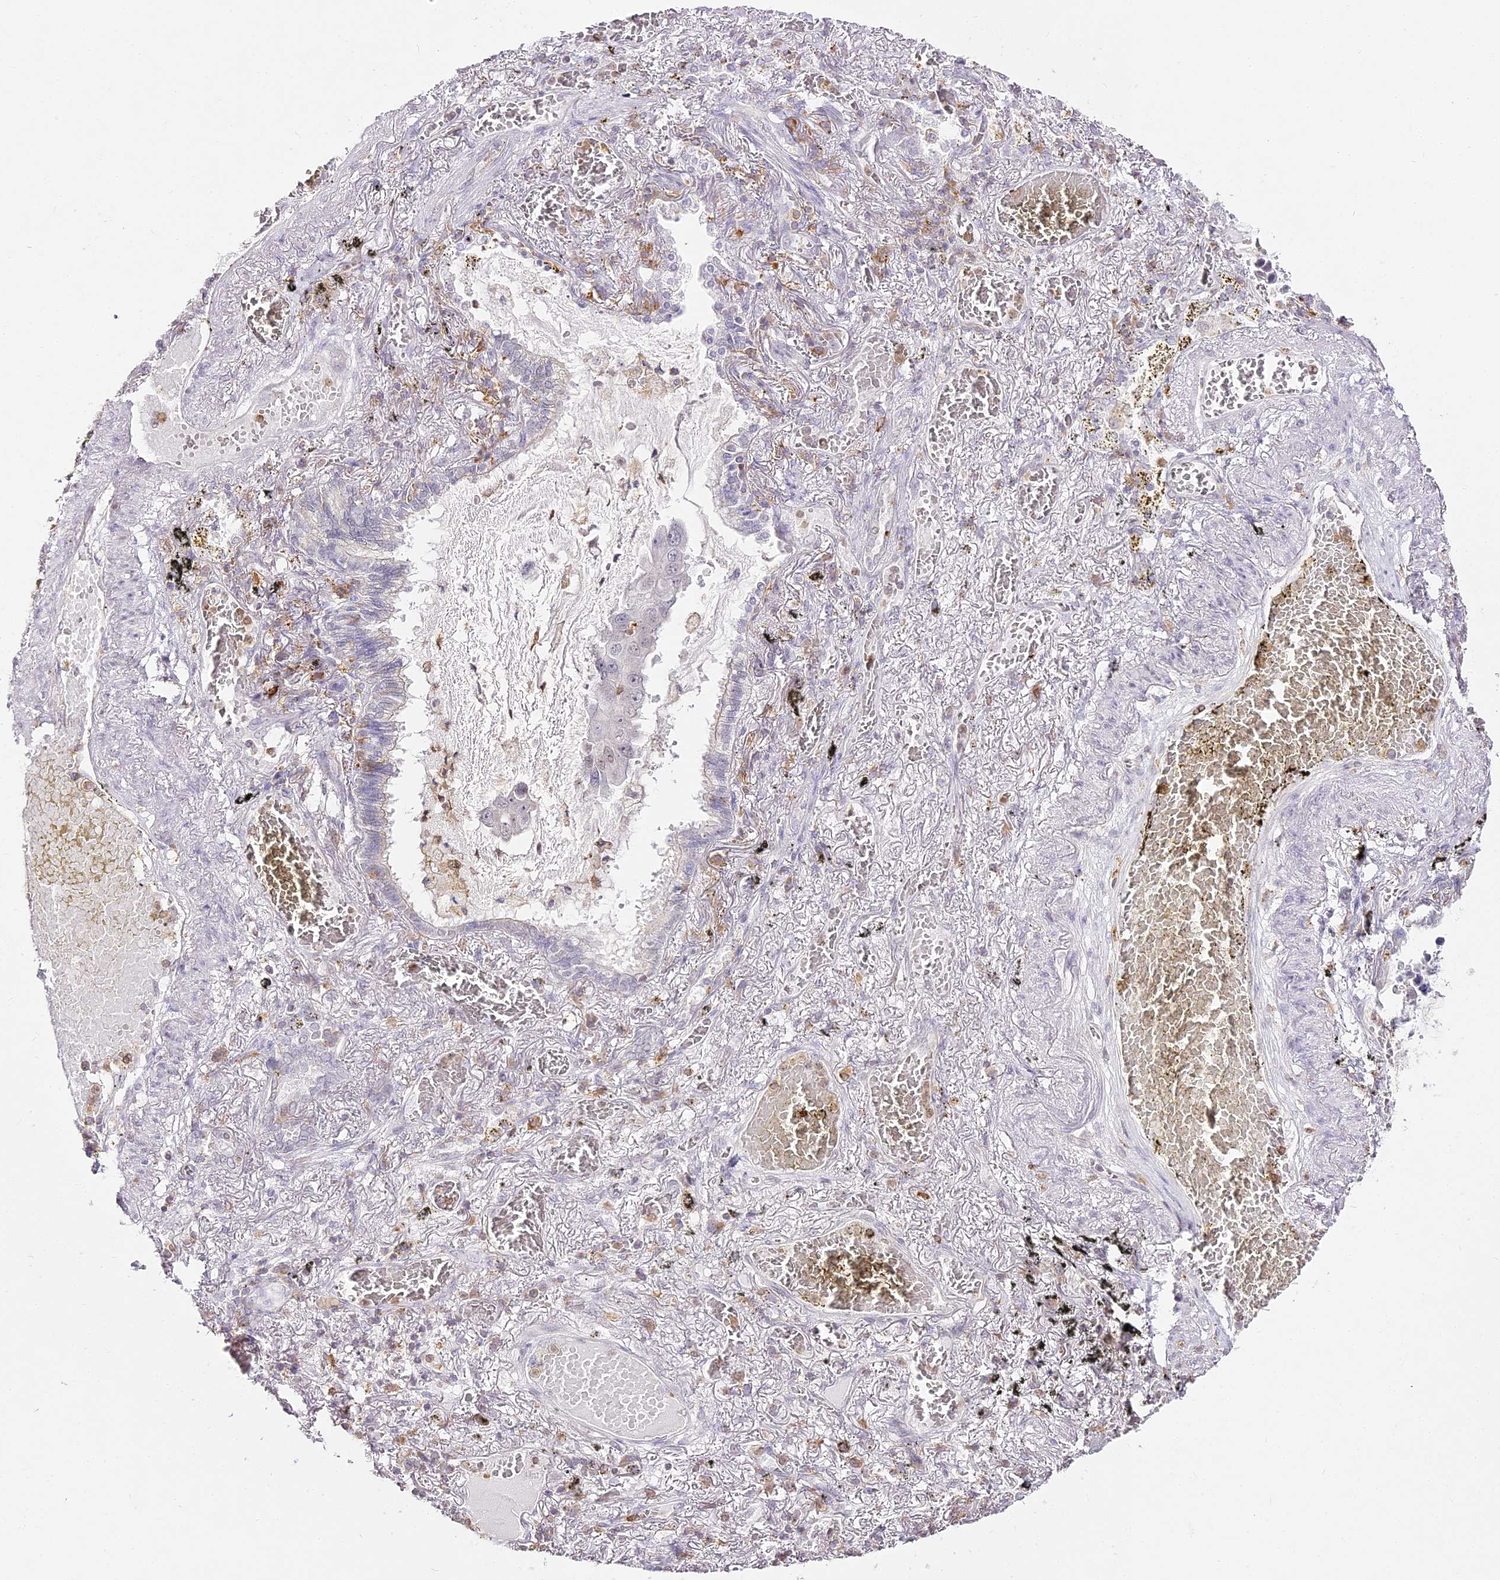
{"staining": {"intensity": "weak", "quantity": "<25%", "location": "nuclear"}, "tissue": "lung cancer", "cell_type": "Tumor cells", "image_type": "cancer", "snomed": [{"axis": "morphology", "description": "Adenocarcinoma, NOS"}, {"axis": "topography", "description": "Lung"}], "caption": "Tumor cells are negative for brown protein staining in adenocarcinoma (lung).", "gene": "DOCK2", "patient": {"sex": "male", "age": 64}}